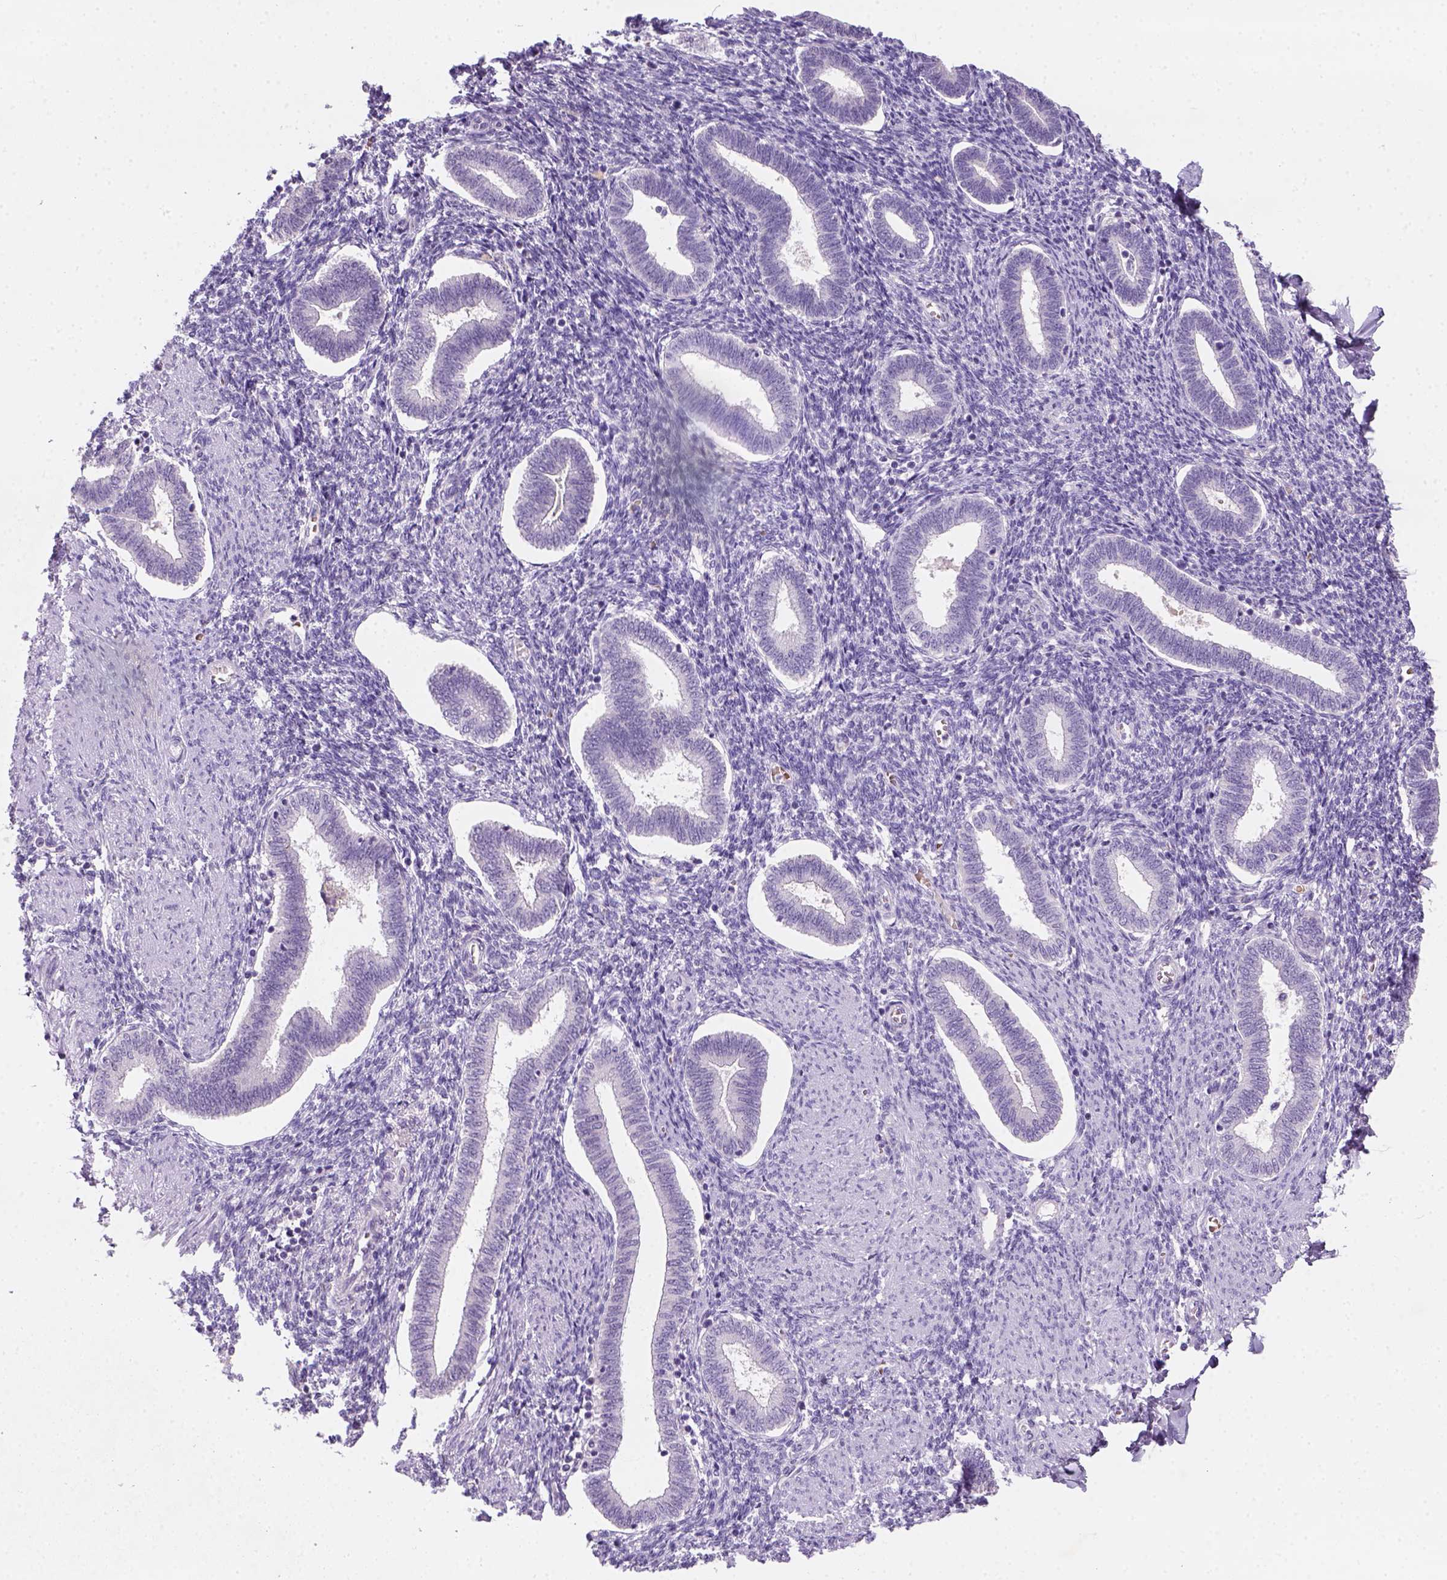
{"staining": {"intensity": "negative", "quantity": "none", "location": "none"}, "tissue": "endometrium", "cell_type": "Cells in endometrial stroma", "image_type": "normal", "snomed": [{"axis": "morphology", "description": "Normal tissue, NOS"}, {"axis": "topography", "description": "Endometrium"}], "caption": "Cells in endometrial stroma show no significant protein staining in benign endometrium. (DAB IHC, high magnification).", "gene": "ZMAT4", "patient": {"sex": "female", "age": 42}}